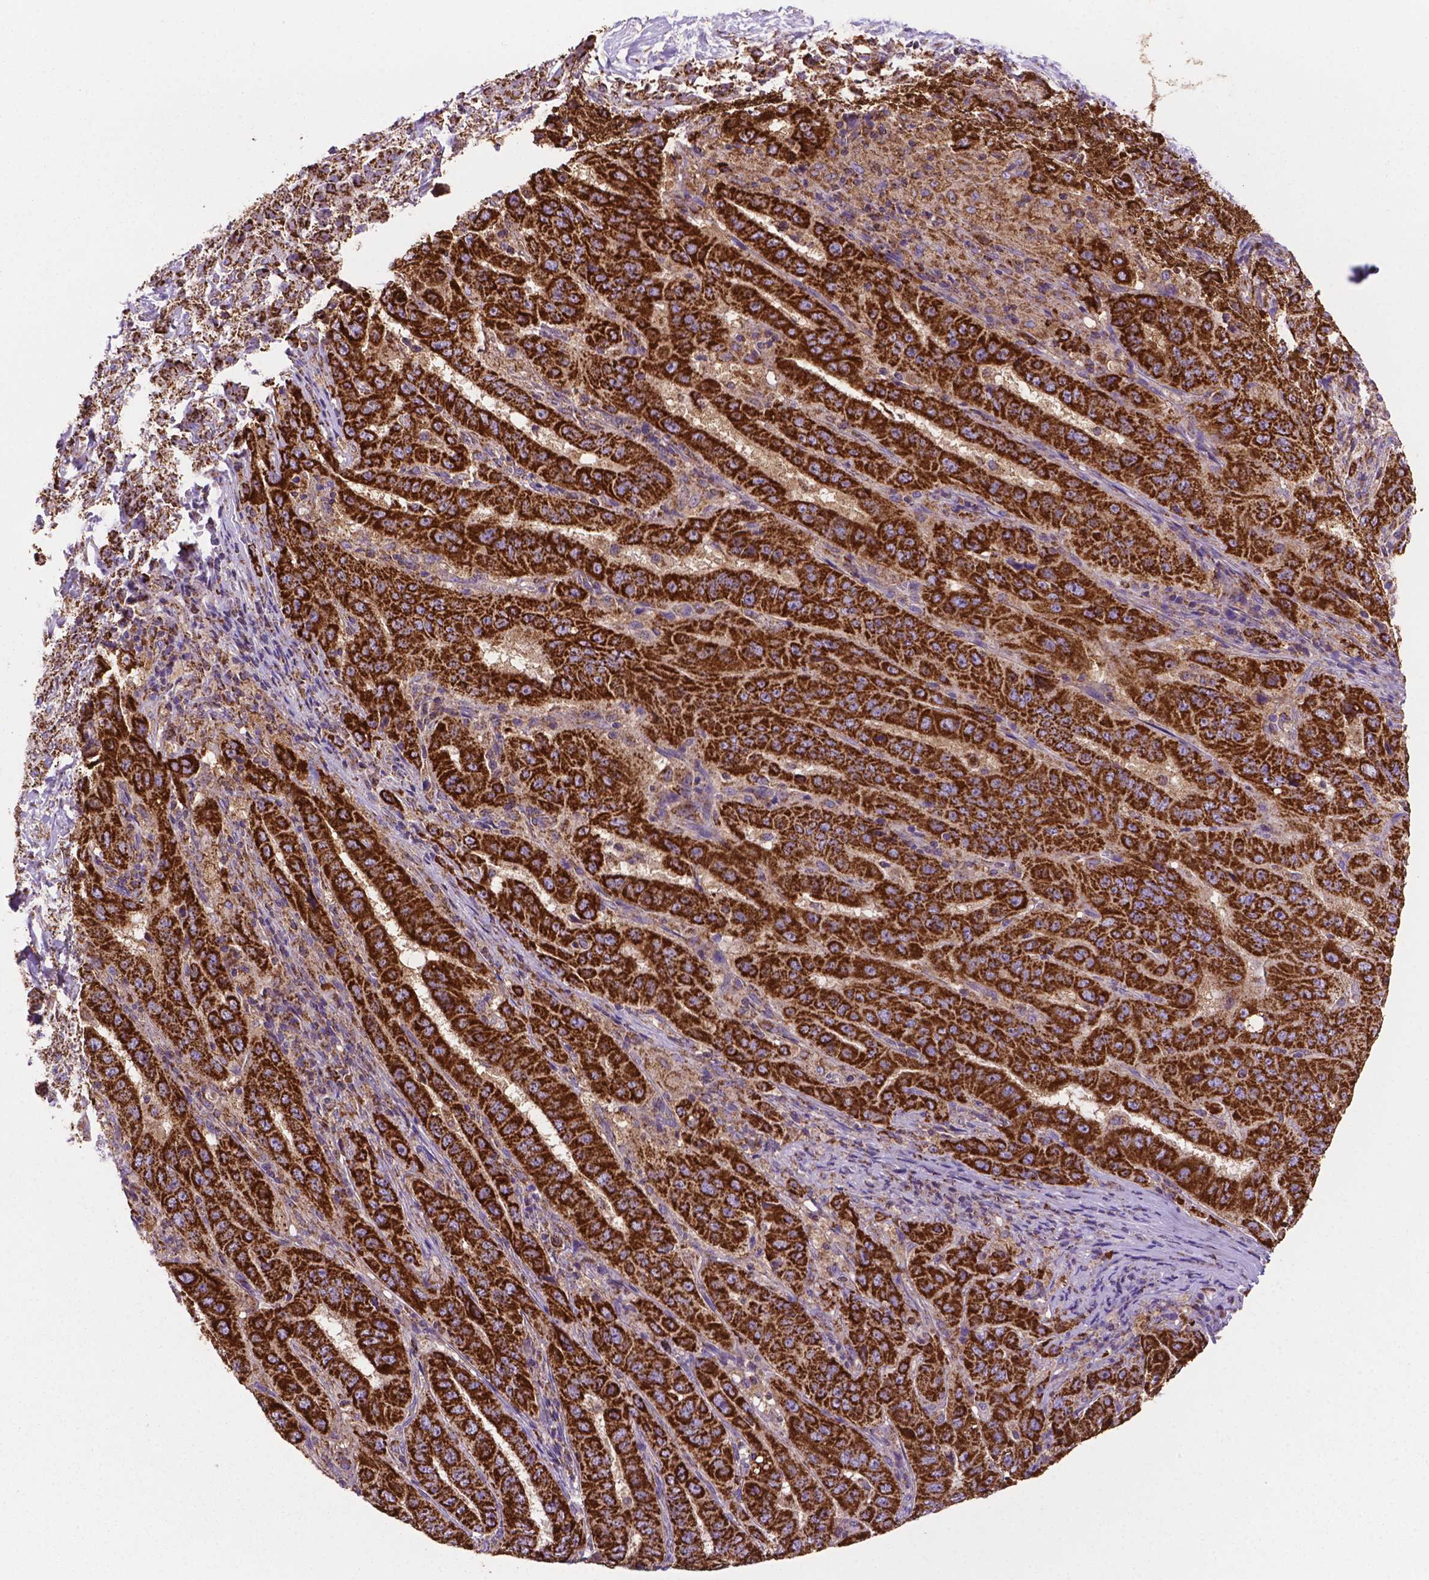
{"staining": {"intensity": "strong", "quantity": ">75%", "location": "cytoplasmic/membranous"}, "tissue": "pancreatic cancer", "cell_type": "Tumor cells", "image_type": "cancer", "snomed": [{"axis": "morphology", "description": "Adenocarcinoma, NOS"}, {"axis": "topography", "description": "Pancreas"}], "caption": "This is a histology image of immunohistochemistry (IHC) staining of pancreatic cancer, which shows strong expression in the cytoplasmic/membranous of tumor cells.", "gene": "HSPD1", "patient": {"sex": "male", "age": 63}}